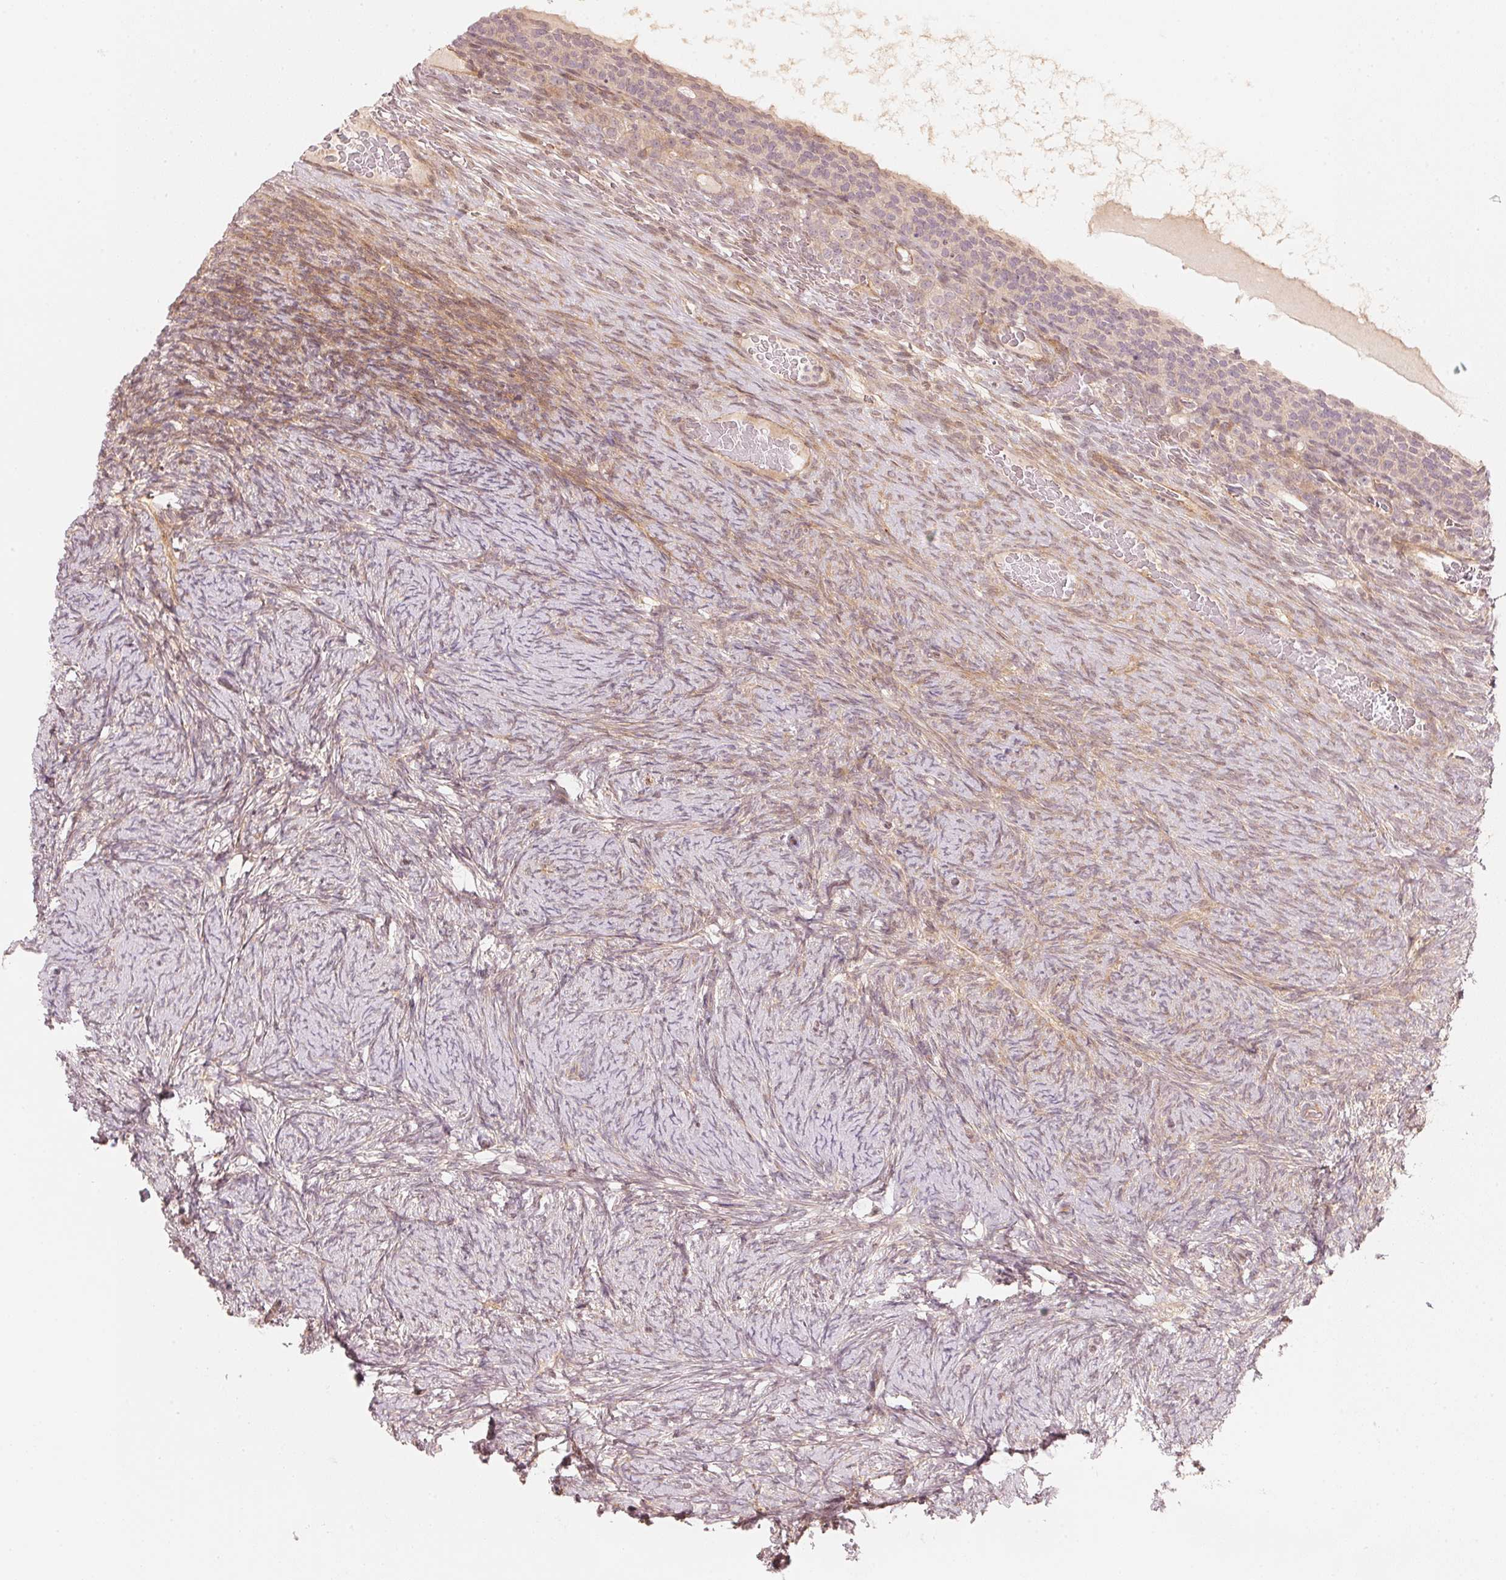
{"staining": {"intensity": "weak", "quantity": "25%-75%", "location": "cytoplasmic/membranous"}, "tissue": "ovary", "cell_type": "Ovarian stroma cells", "image_type": "normal", "snomed": [{"axis": "morphology", "description": "Normal tissue, NOS"}, {"axis": "topography", "description": "Ovary"}], "caption": "DAB (3,3'-diaminobenzidine) immunohistochemical staining of normal ovary reveals weak cytoplasmic/membranous protein positivity in approximately 25%-75% of ovarian stroma cells. Immunohistochemistry stains the protein in brown and the nuclei are stained blue.", "gene": "PRKN", "patient": {"sex": "female", "age": 34}}